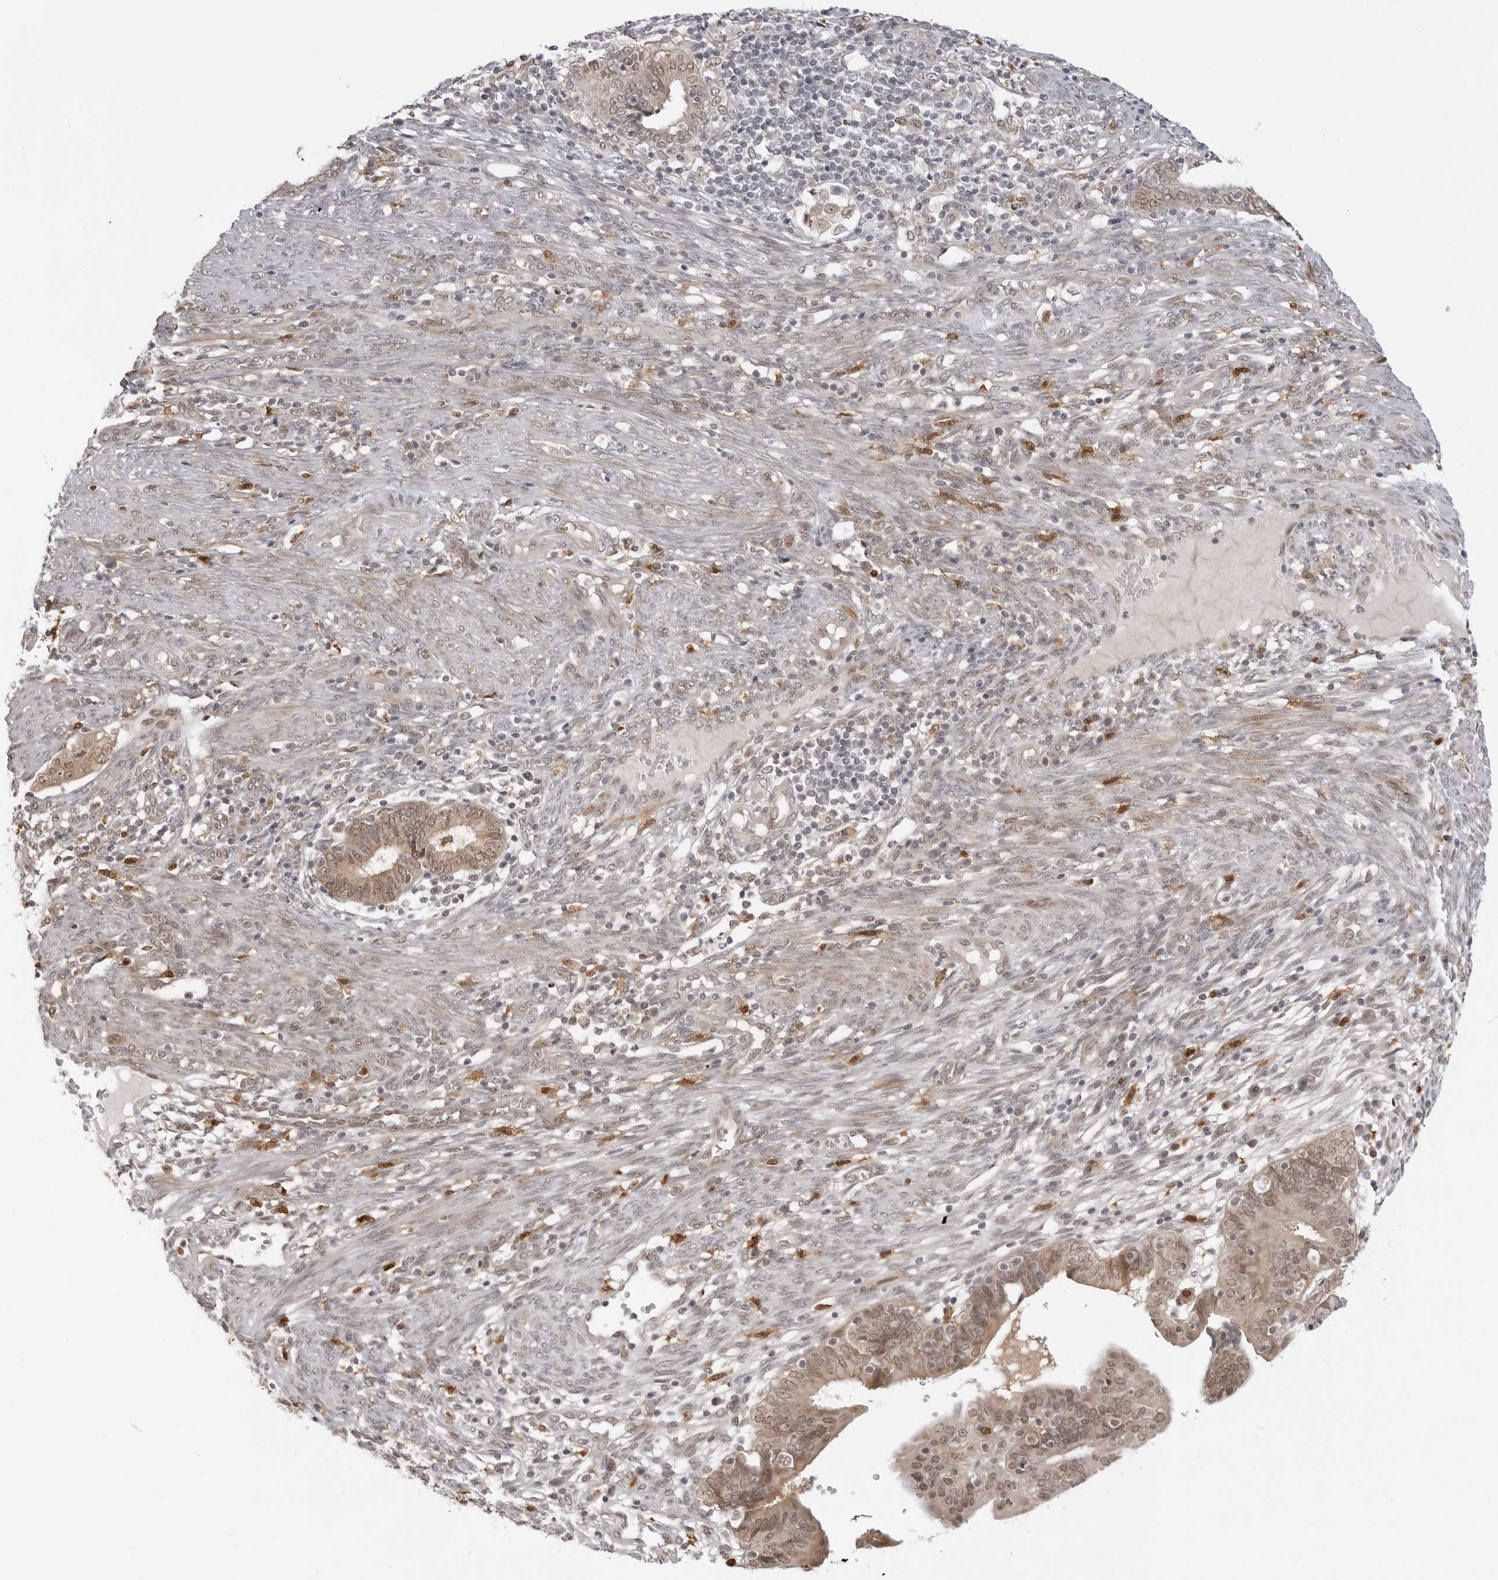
{"staining": {"intensity": "moderate", "quantity": ">75%", "location": "nuclear"}, "tissue": "endometrial cancer", "cell_type": "Tumor cells", "image_type": "cancer", "snomed": [{"axis": "morphology", "description": "Adenocarcinoma, NOS"}, {"axis": "topography", "description": "Endometrium"}], "caption": "An IHC image of neoplastic tissue is shown. Protein staining in brown labels moderate nuclear positivity in endometrial cancer (adenocarcinoma) within tumor cells.", "gene": "SRGAP2", "patient": {"sex": "female", "age": 51}}